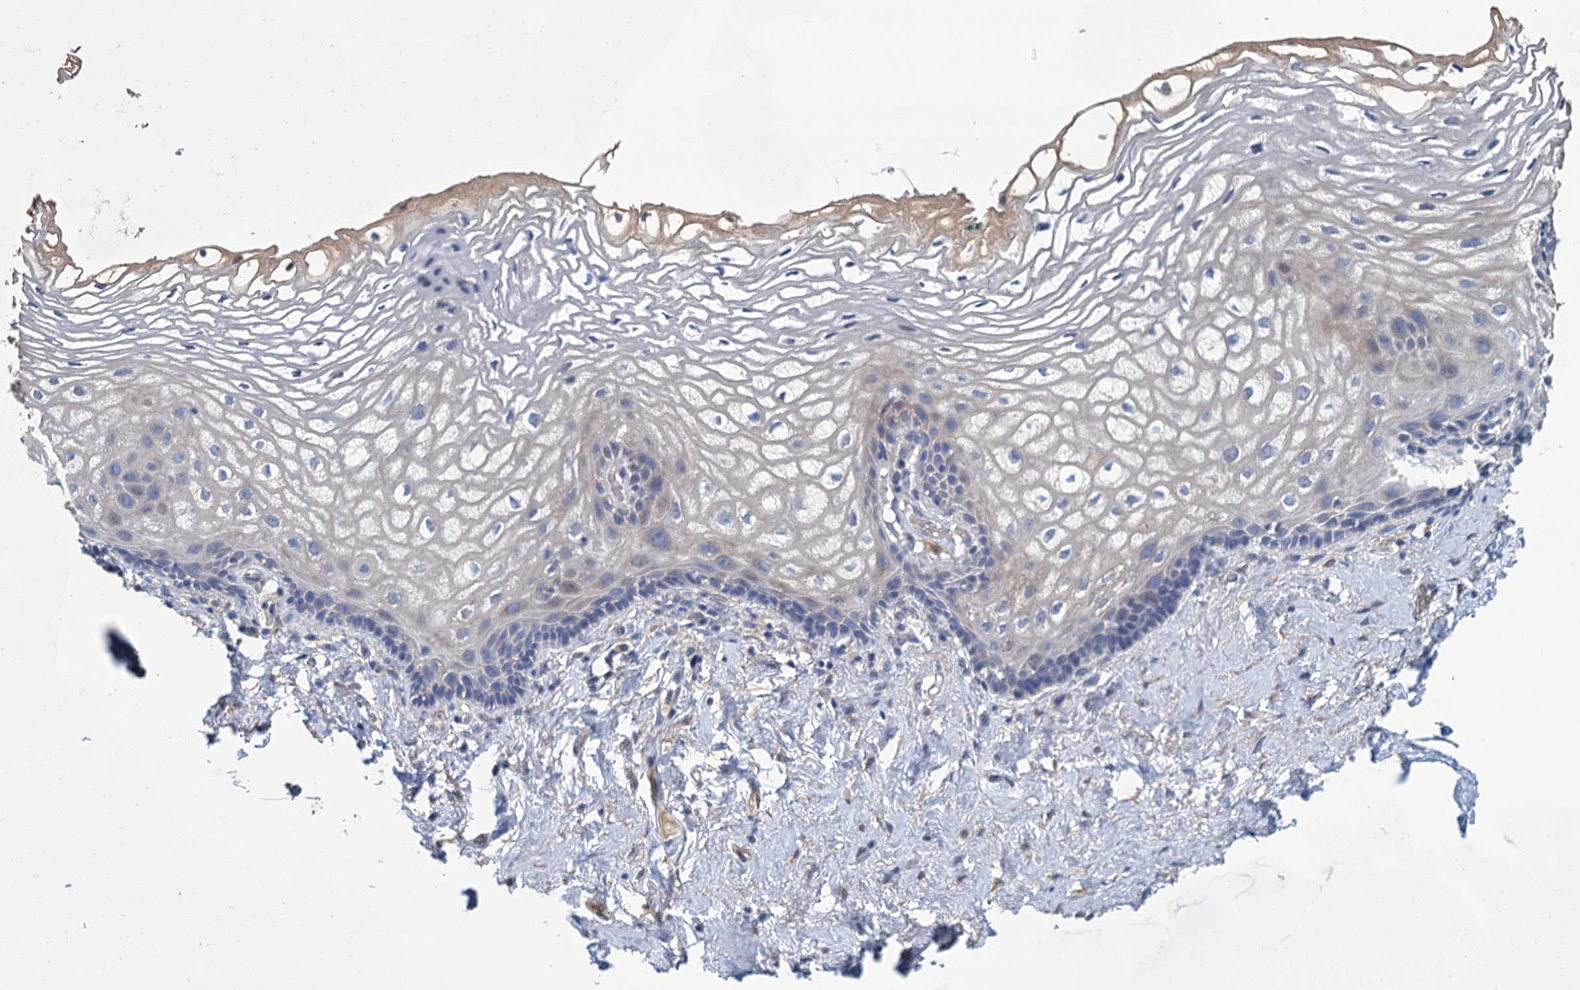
{"staining": {"intensity": "negative", "quantity": "none", "location": "none"}, "tissue": "vagina", "cell_type": "Squamous epithelial cells", "image_type": "normal", "snomed": [{"axis": "morphology", "description": "Normal tissue, NOS"}, {"axis": "morphology", "description": "Adenocarcinoma, NOS"}, {"axis": "topography", "description": "Rectum"}, {"axis": "topography", "description": "Vagina"}], "caption": "Squamous epithelial cells show no significant protein positivity in benign vagina.", "gene": "SMCO3", "patient": {"sex": "female", "age": 71}}